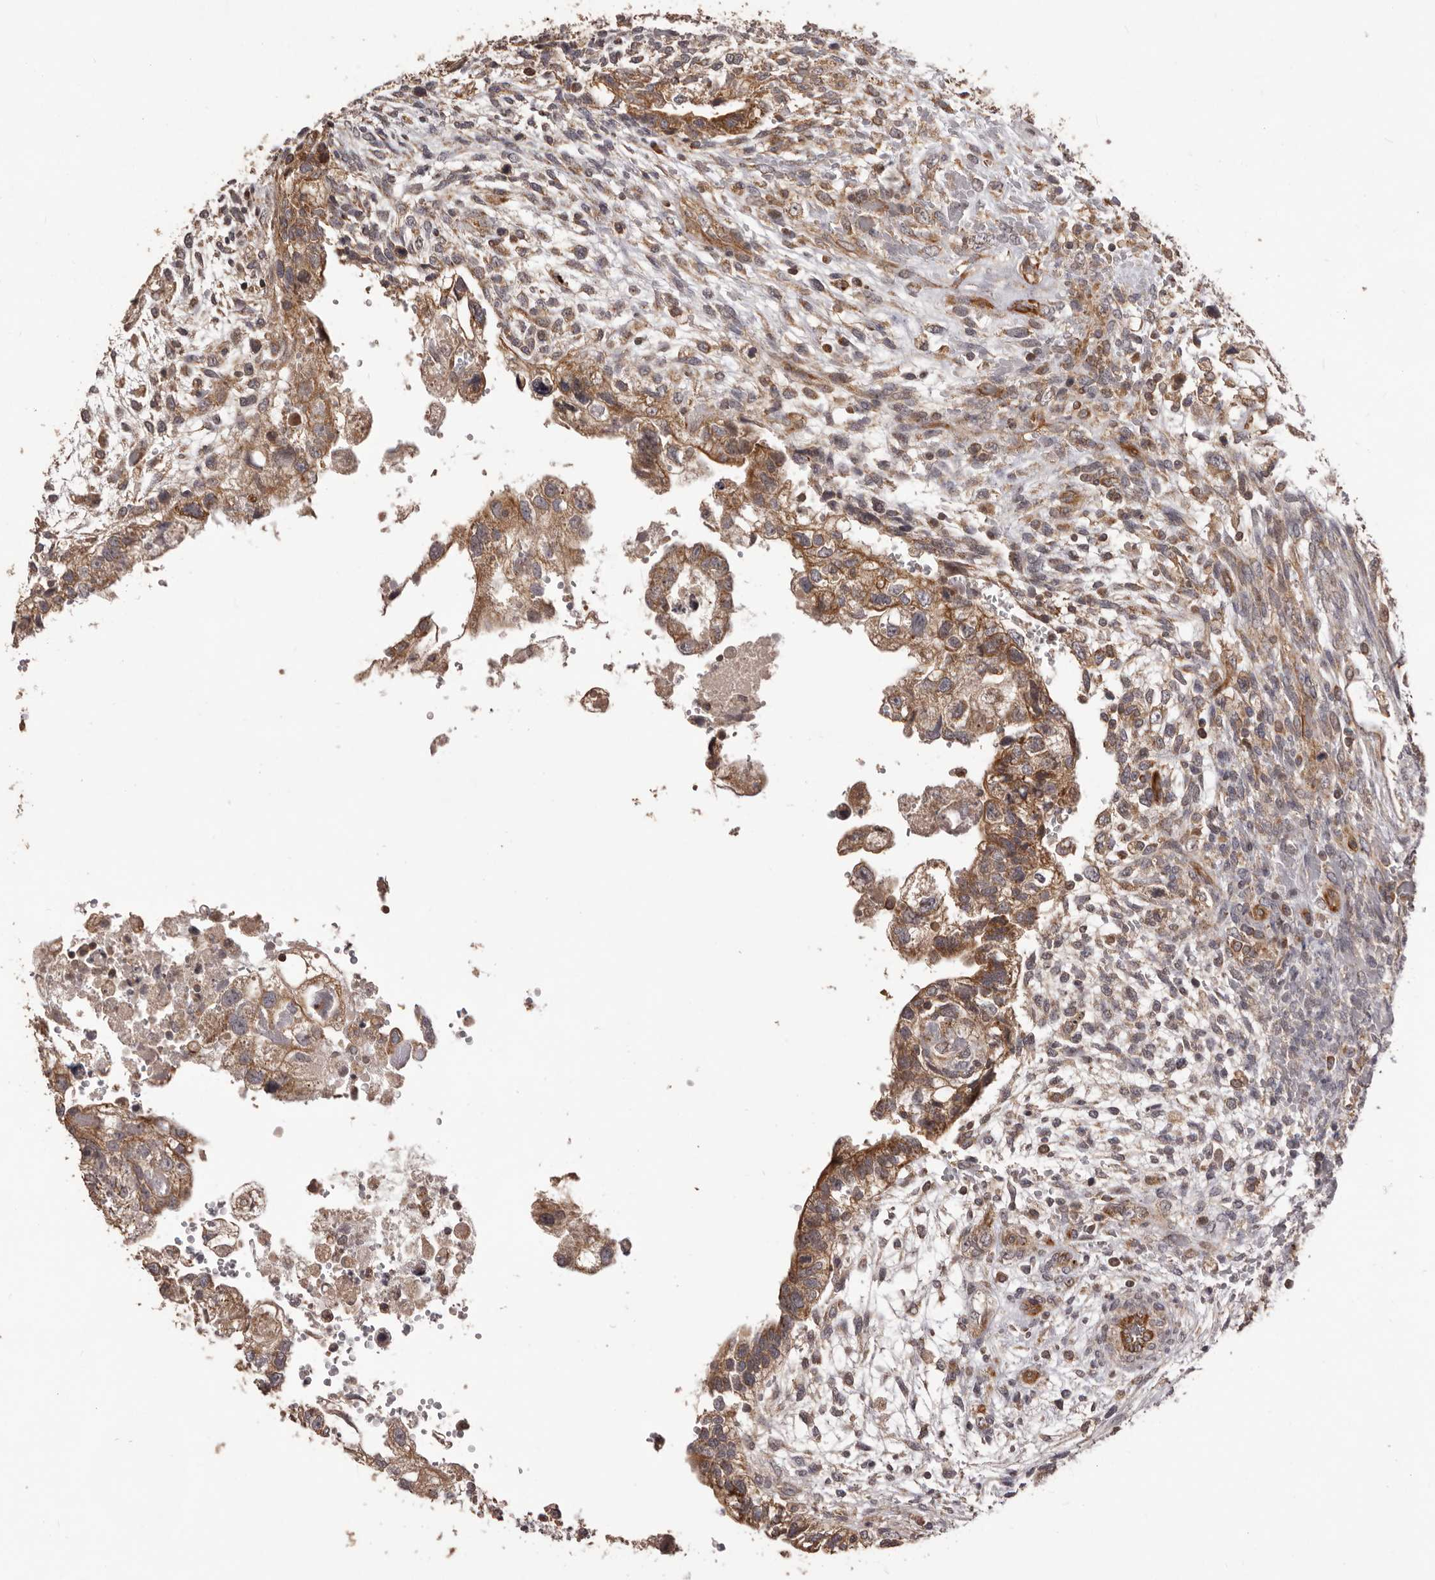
{"staining": {"intensity": "moderate", "quantity": ">75%", "location": "cytoplasmic/membranous"}, "tissue": "testis cancer", "cell_type": "Tumor cells", "image_type": "cancer", "snomed": [{"axis": "morphology", "description": "Carcinoma, Embryonal, NOS"}, {"axis": "topography", "description": "Testis"}], "caption": "Testis cancer (embryonal carcinoma) stained with immunohistochemistry exhibits moderate cytoplasmic/membranous staining in approximately >75% of tumor cells. (IHC, brightfield microscopy, high magnification).", "gene": "QRSL1", "patient": {"sex": "male", "age": 37}}